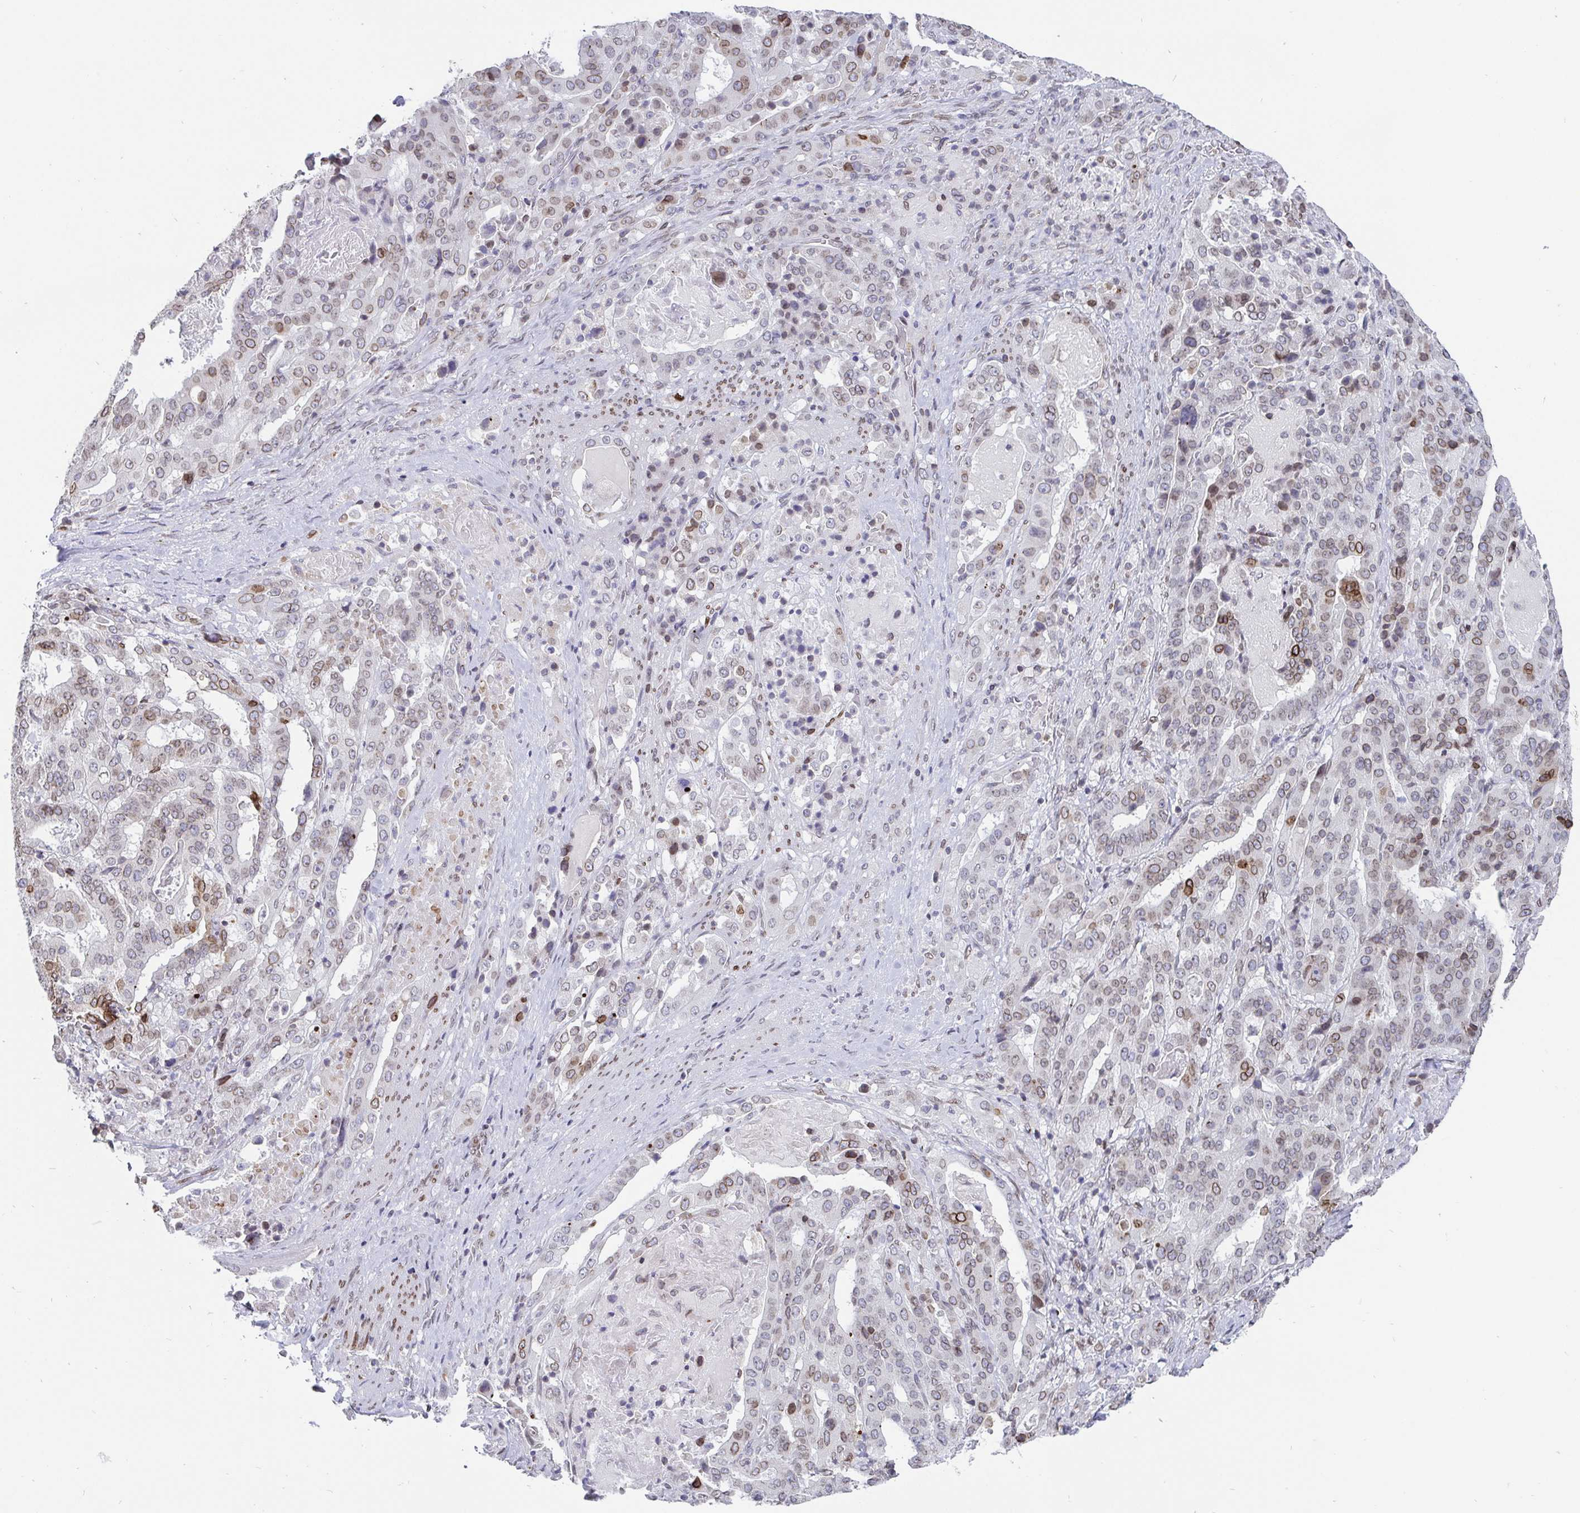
{"staining": {"intensity": "moderate", "quantity": "<25%", "location": "cytoplasmic/membranous,nuclear"}, "tissue": "stomach cancer", "cell_type": "Tumor cells", "image_type": "cancer", "snomed": [{"axis": "morphology", "description": "Adenocarcinoma, NOS"}, {"axis": "topography", "description": "Stomach"}], "caption": "IHC (DAB) staining of adenocarcinoma (stomach) shows moderate cytoplasmic/membranous and nuclear protein staining in approximately <25% of tumor cells.", "gene": "EMD", "patient": {"sex": "male", "age": 48}}